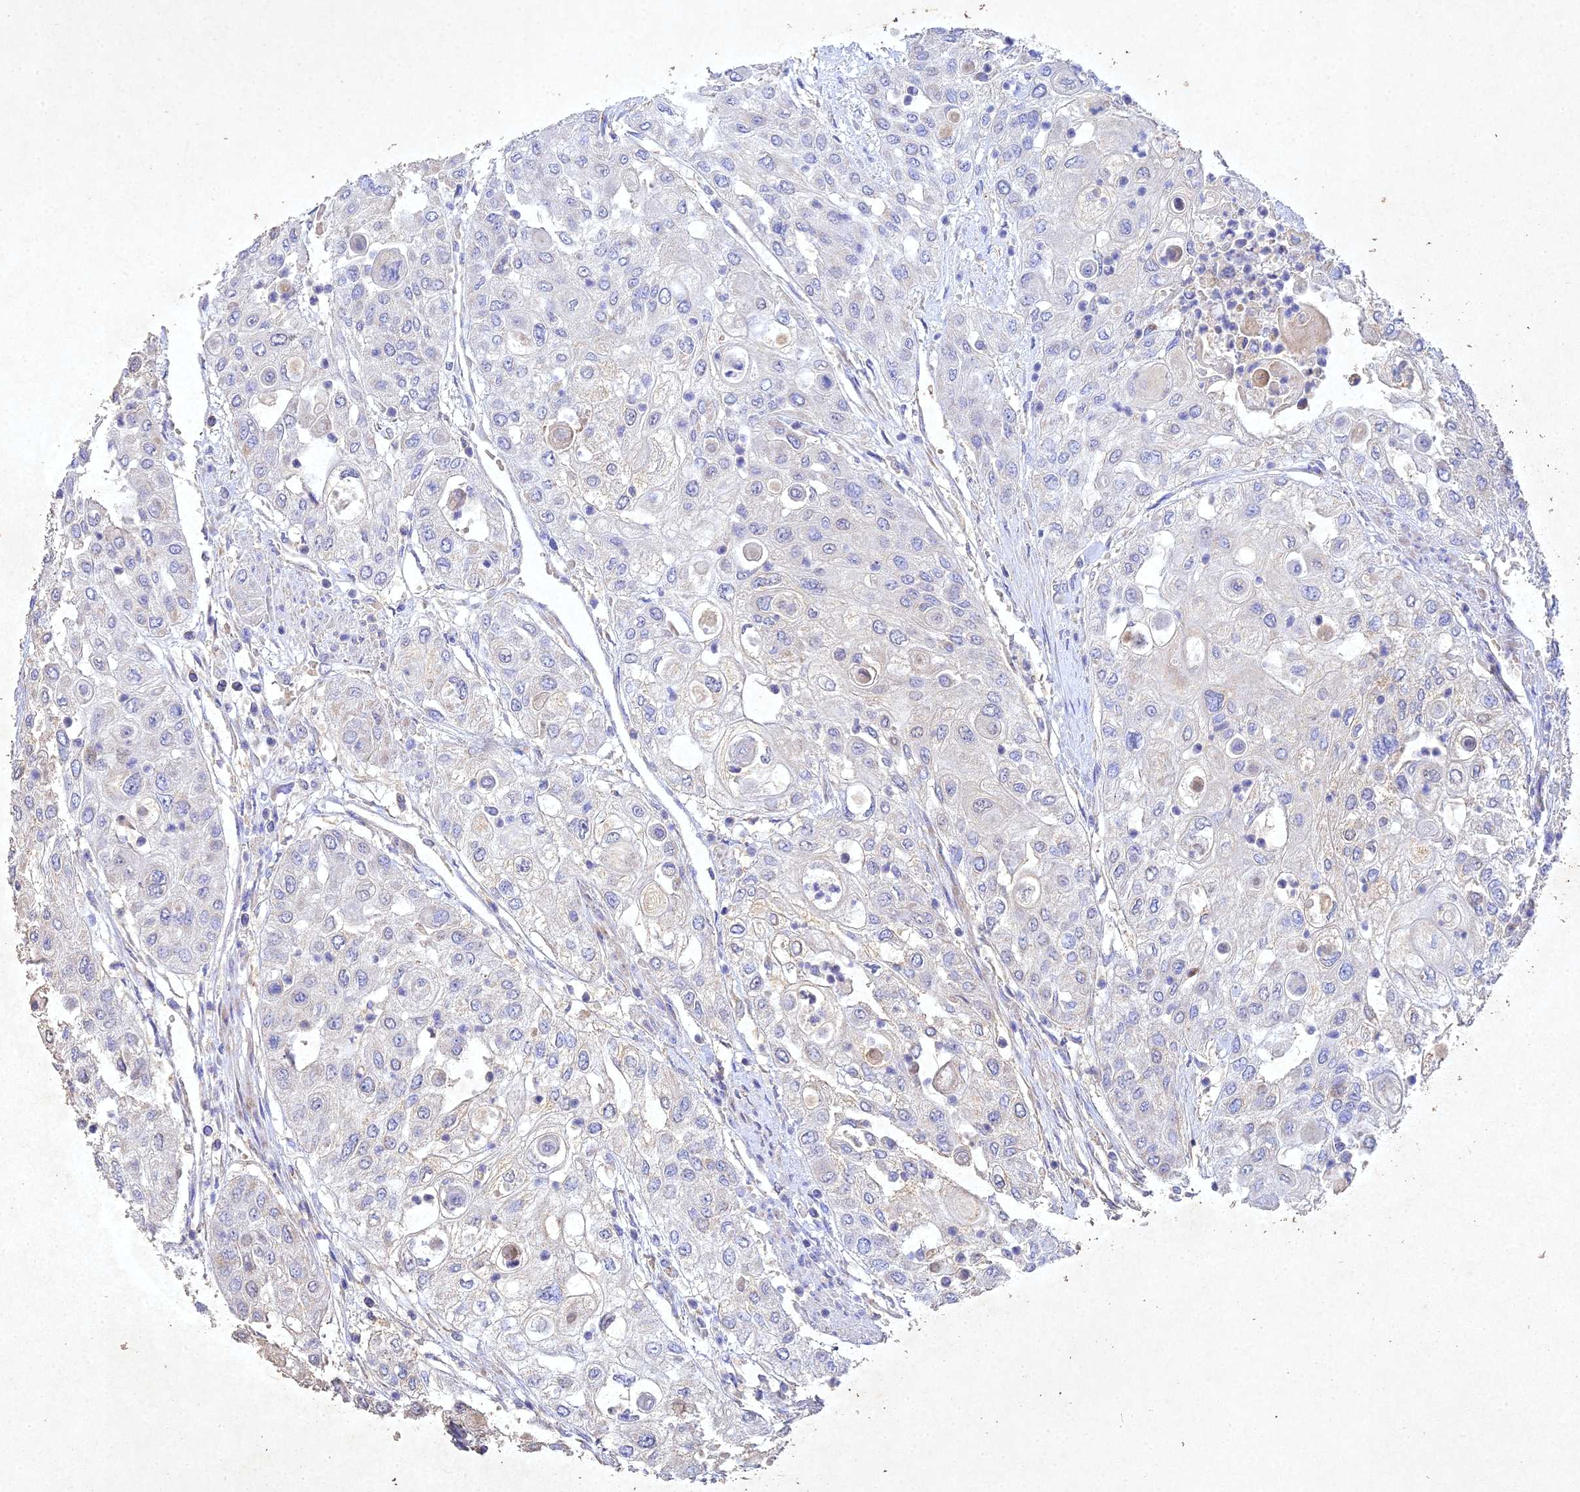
{"staining": {"intensity": "negative", "quantity": "none", "location": "none"}, "tissue": "urothelial cancer", "cell_type": "Tumor cells", "image_type": "cancer", "snomed": [{"axis": "morphology", "description": "Urothelial carcinoma, High grade"}, {"axis": "topography", "description": "Urinary bladder"}], "caption": "High magnification brightfield microscopy of urothelial carcinoma (high-grade) stained with DAB (3,3'-diaminobenzidine) (brown) and counterstained with hematoxylin (blue): tumor cells show no significant staining. (Immunohistochemistry, brightfield microscopy, high magnification).", "gene": "NDUFV1", "patient": {"sex": "female", "age": 79}}